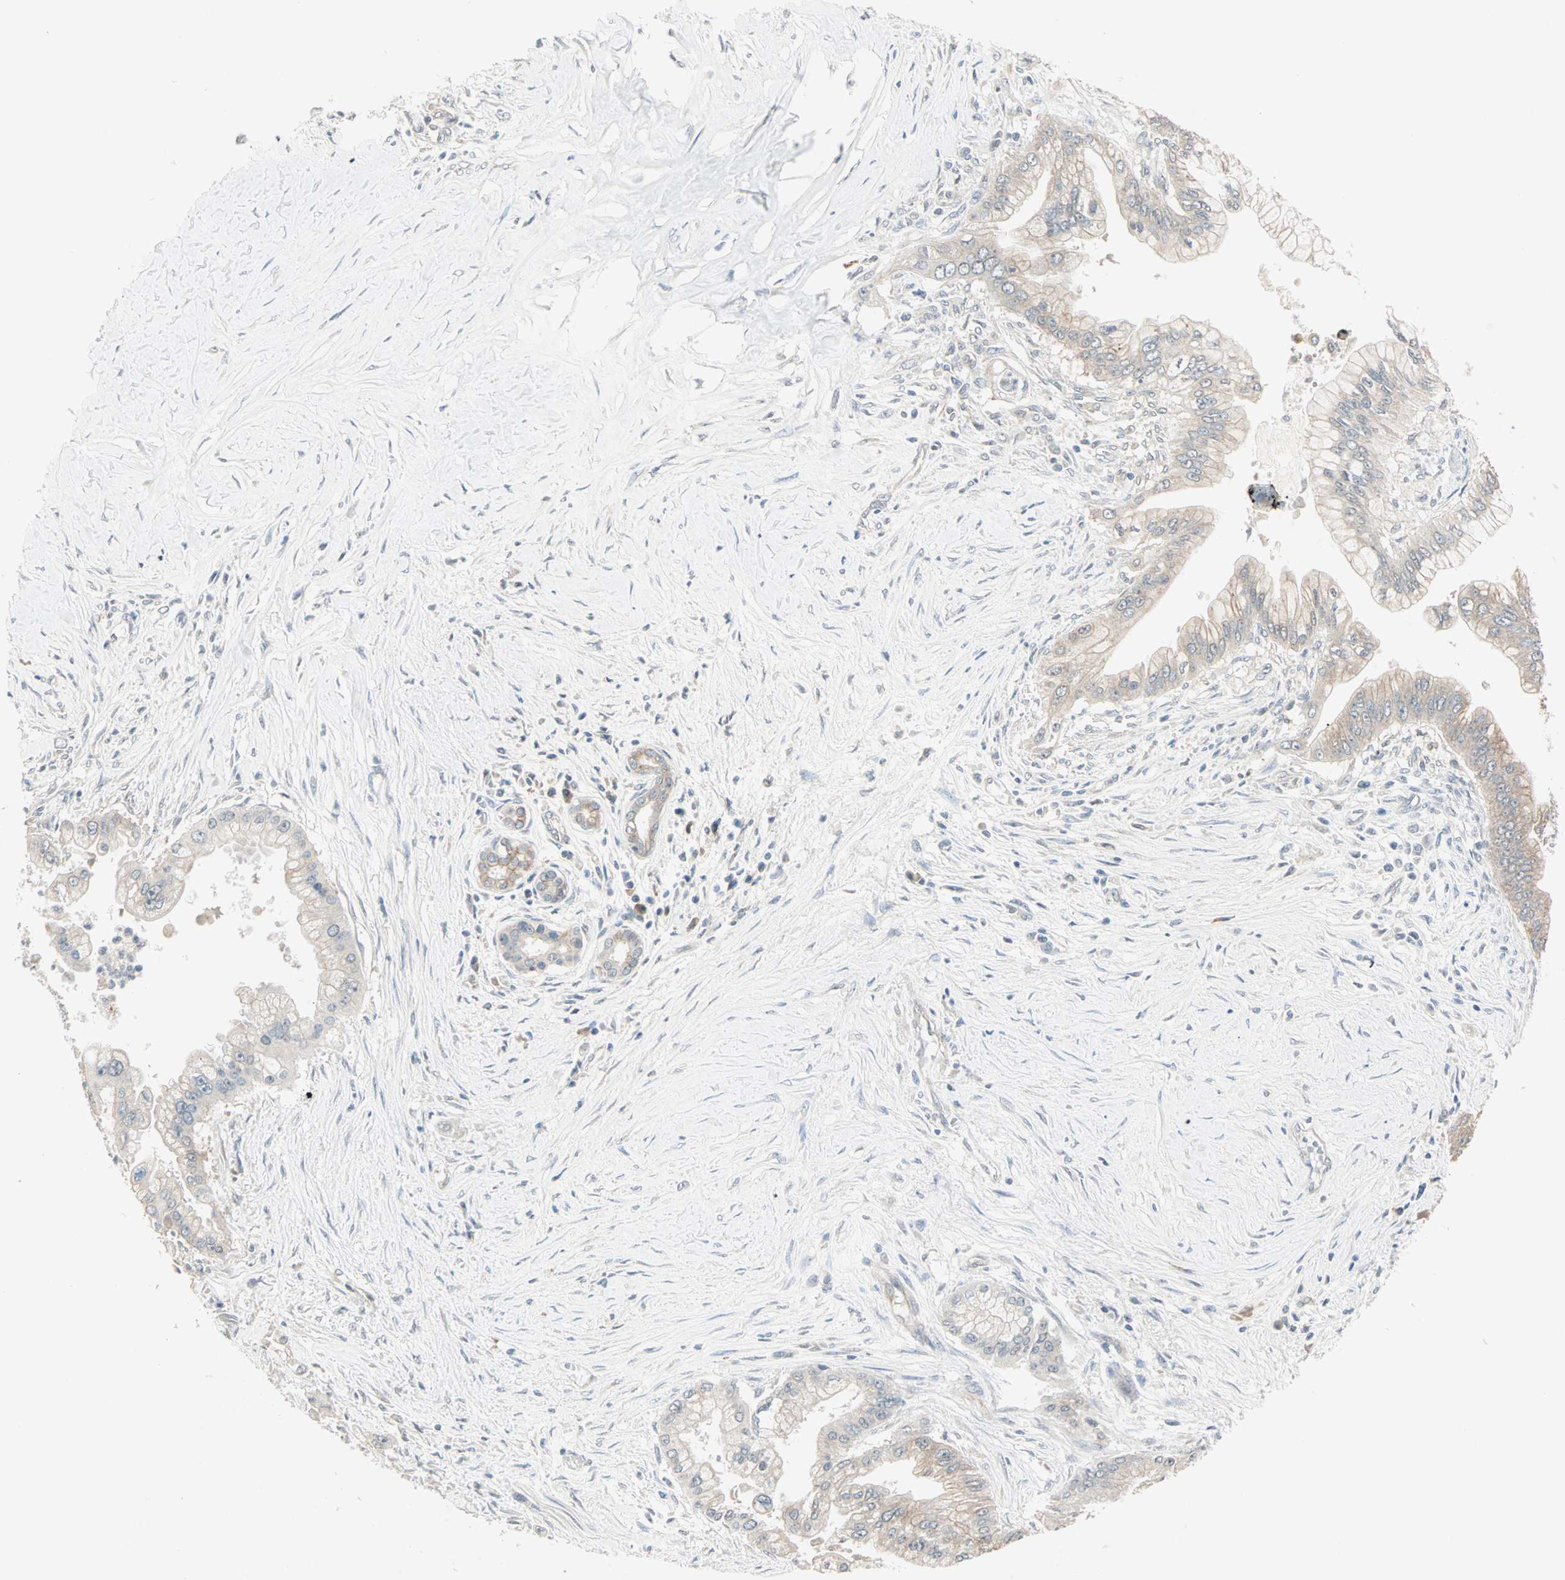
{"staining": {"intensity": "weak", "quantity": "25%-75%", "location": "cytoplasmic/membranous"}, "tissue": "pancreatic cancer", "cell_type": "Tumor cells", "image_type": "cancer", "snomed": [{"axis": "morphology", "description": "Adenocarcinoma, NOS"}, {"axis": "topography", "description": "Pancreas"}], "caption": "The photomicrograph shows staining of pancreatic cancer, revealing weak cytoplasmic/membranous protein positivity (brown color) within tumor cells.", "gene": "TTF2", "patient": {"sex": "male", "age": 59}}